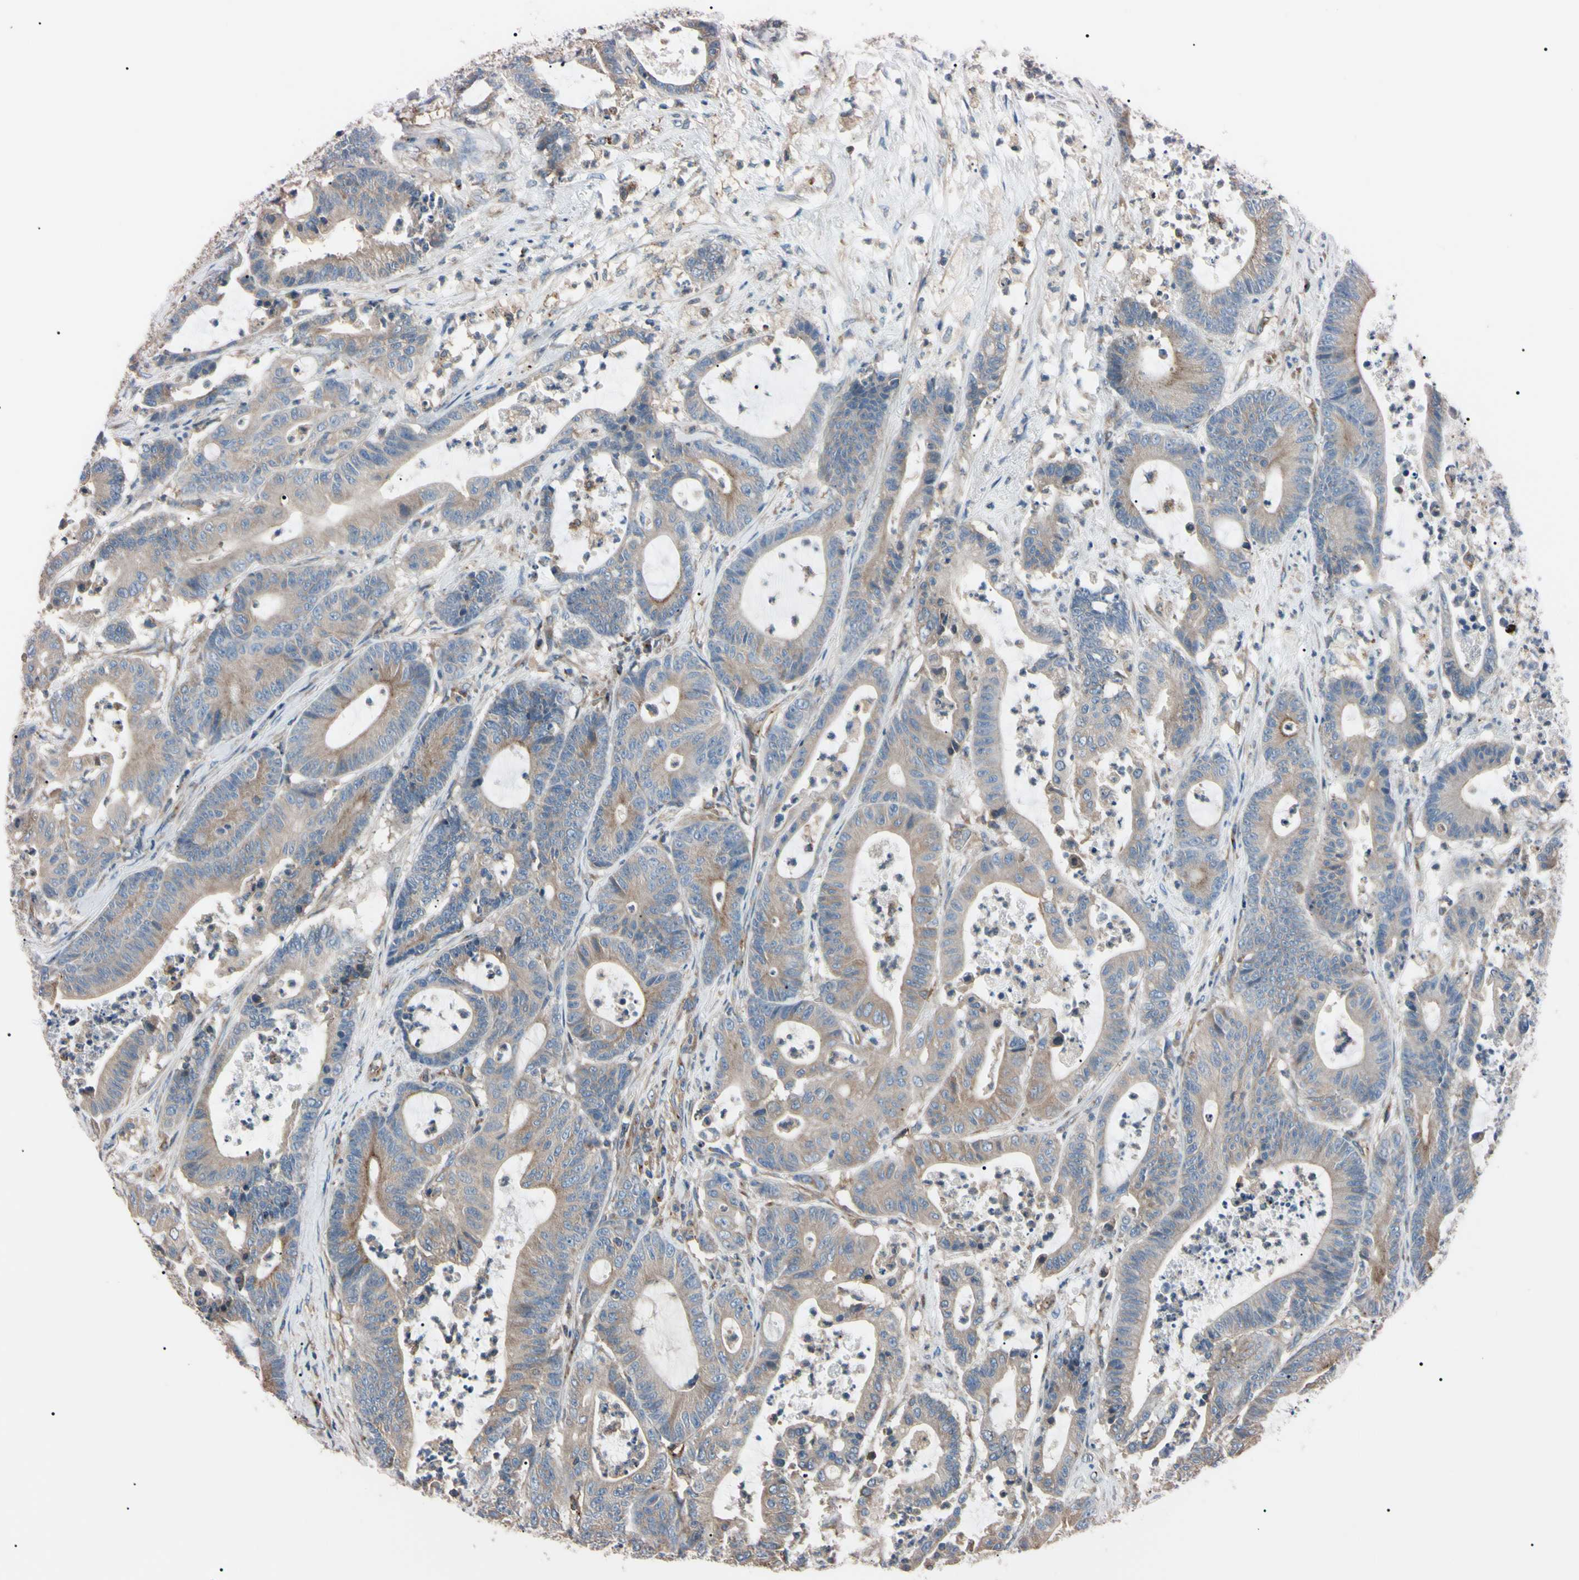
{"staining": {"intensity": "weak", "quantity": ">75%", "location": "cytoplasmic/membranous"}, "tissue": "colorectal cancer", "cell_type": "Tumor cells", "image_type": "cancer", "snomed": [{"axis": "morphology", "description": "Adenocarcinoma, NOS"}, {"axis": "topography", "description": "Colon"}], "caption": "The micrograph exhibits staining of adenocarcinoma (colorectal), revealing weak cytoplasmic/membranous protein expression (brown color) within tumor cells.", "gene": "PRKACA", "patient": {"sex": "female", "age": 84}}